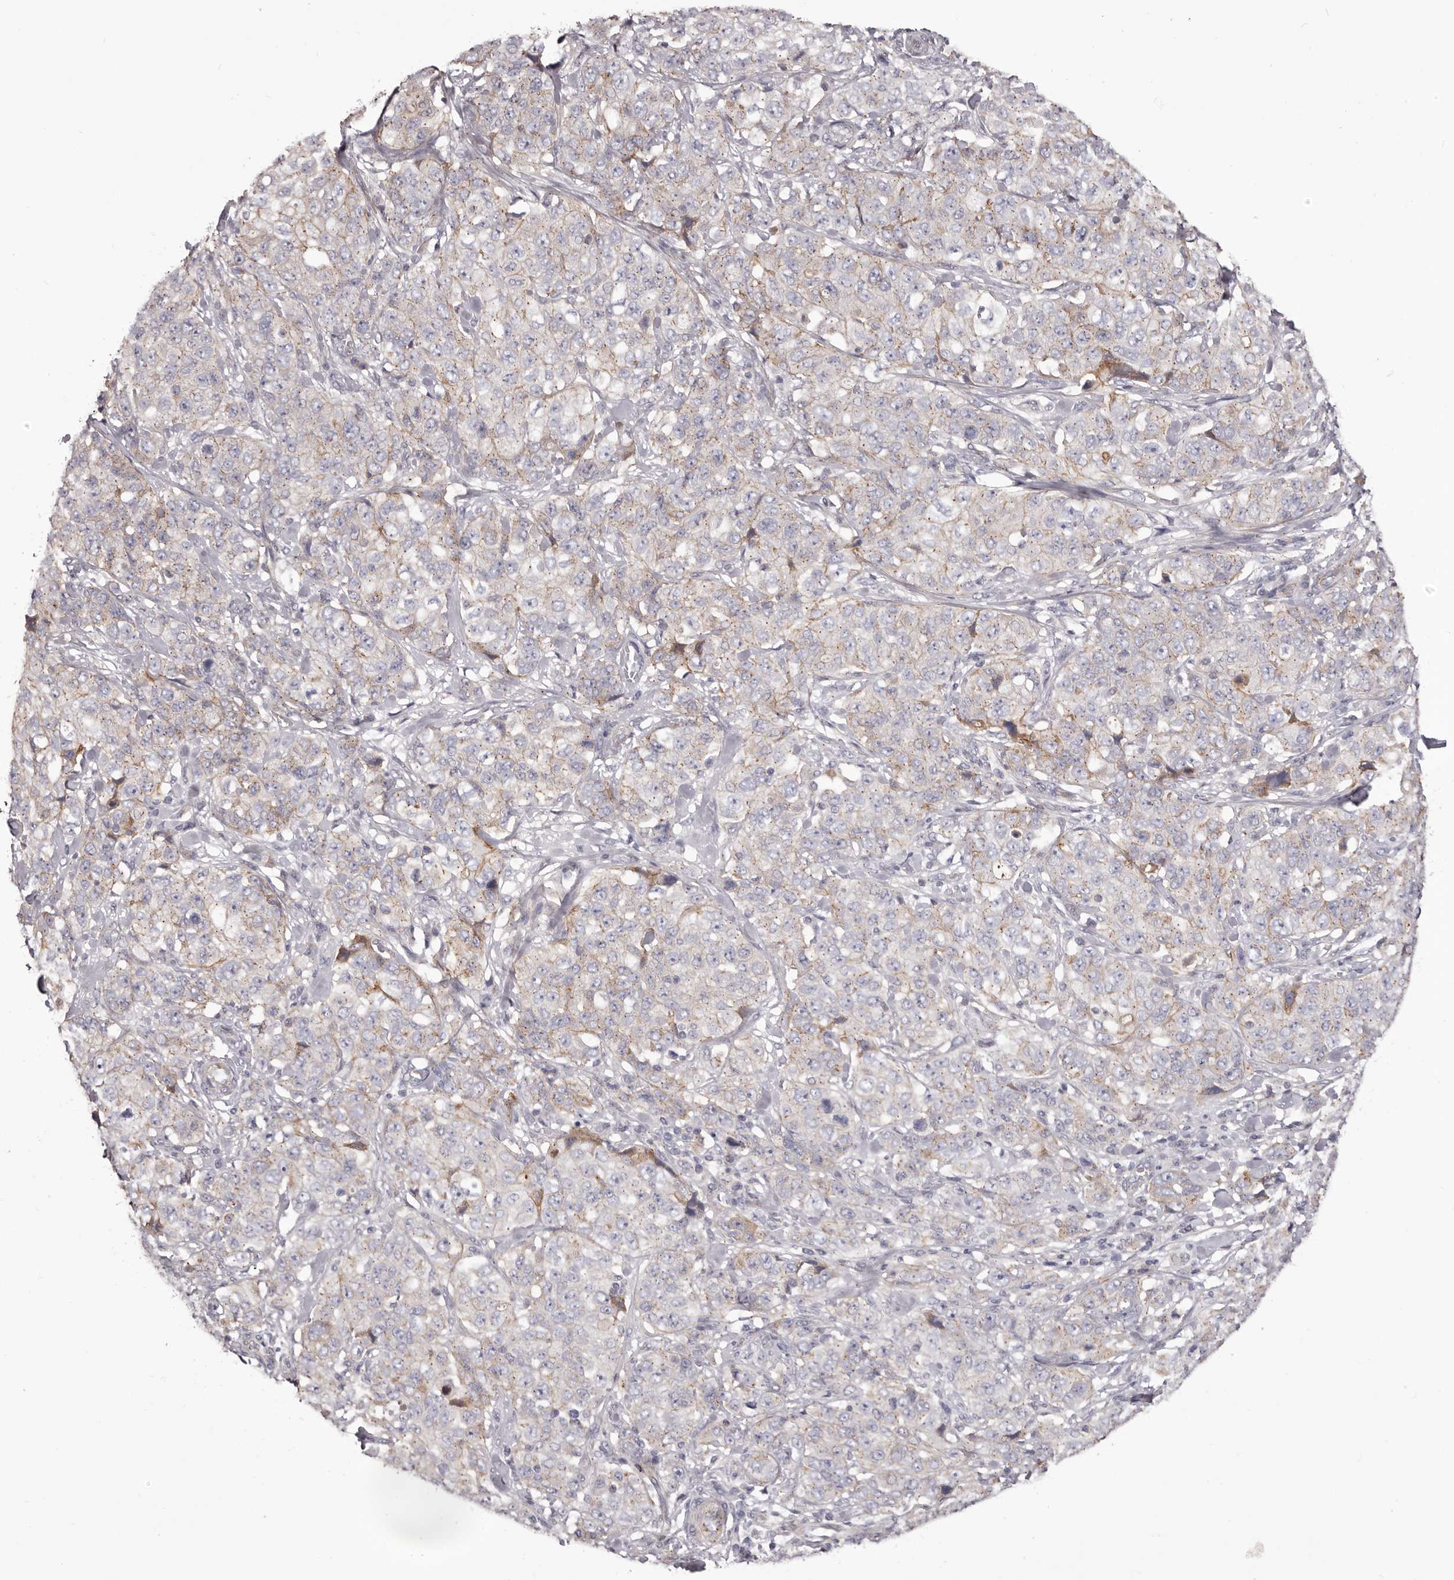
{"staining": {"intensity": "weak", "quantity": "25%-75%", "location": "cytoplasmic/membranous"}, "tissue": "stomach cancer", "cell_type": "Tumor cells", "image_type": "cancer", "snomed": [{"axis": "morphology", "description": "Adenocarcinoma, NOS"}, {"axis": "topography", "description": "Stomach"}], "caption": "Immunohistochemistry (IHC) micrograph of neoplastic tissue: adenocarcinoma (stomach) stained using IHC displays low levels of weak protein expression localized specifically in the cytoplasmic/membranous of tumor cells, appearing as a cytoplasmic/membranous brown color.", "gene": "PEG10", "patient": {"sex": "male", "age": 48}}